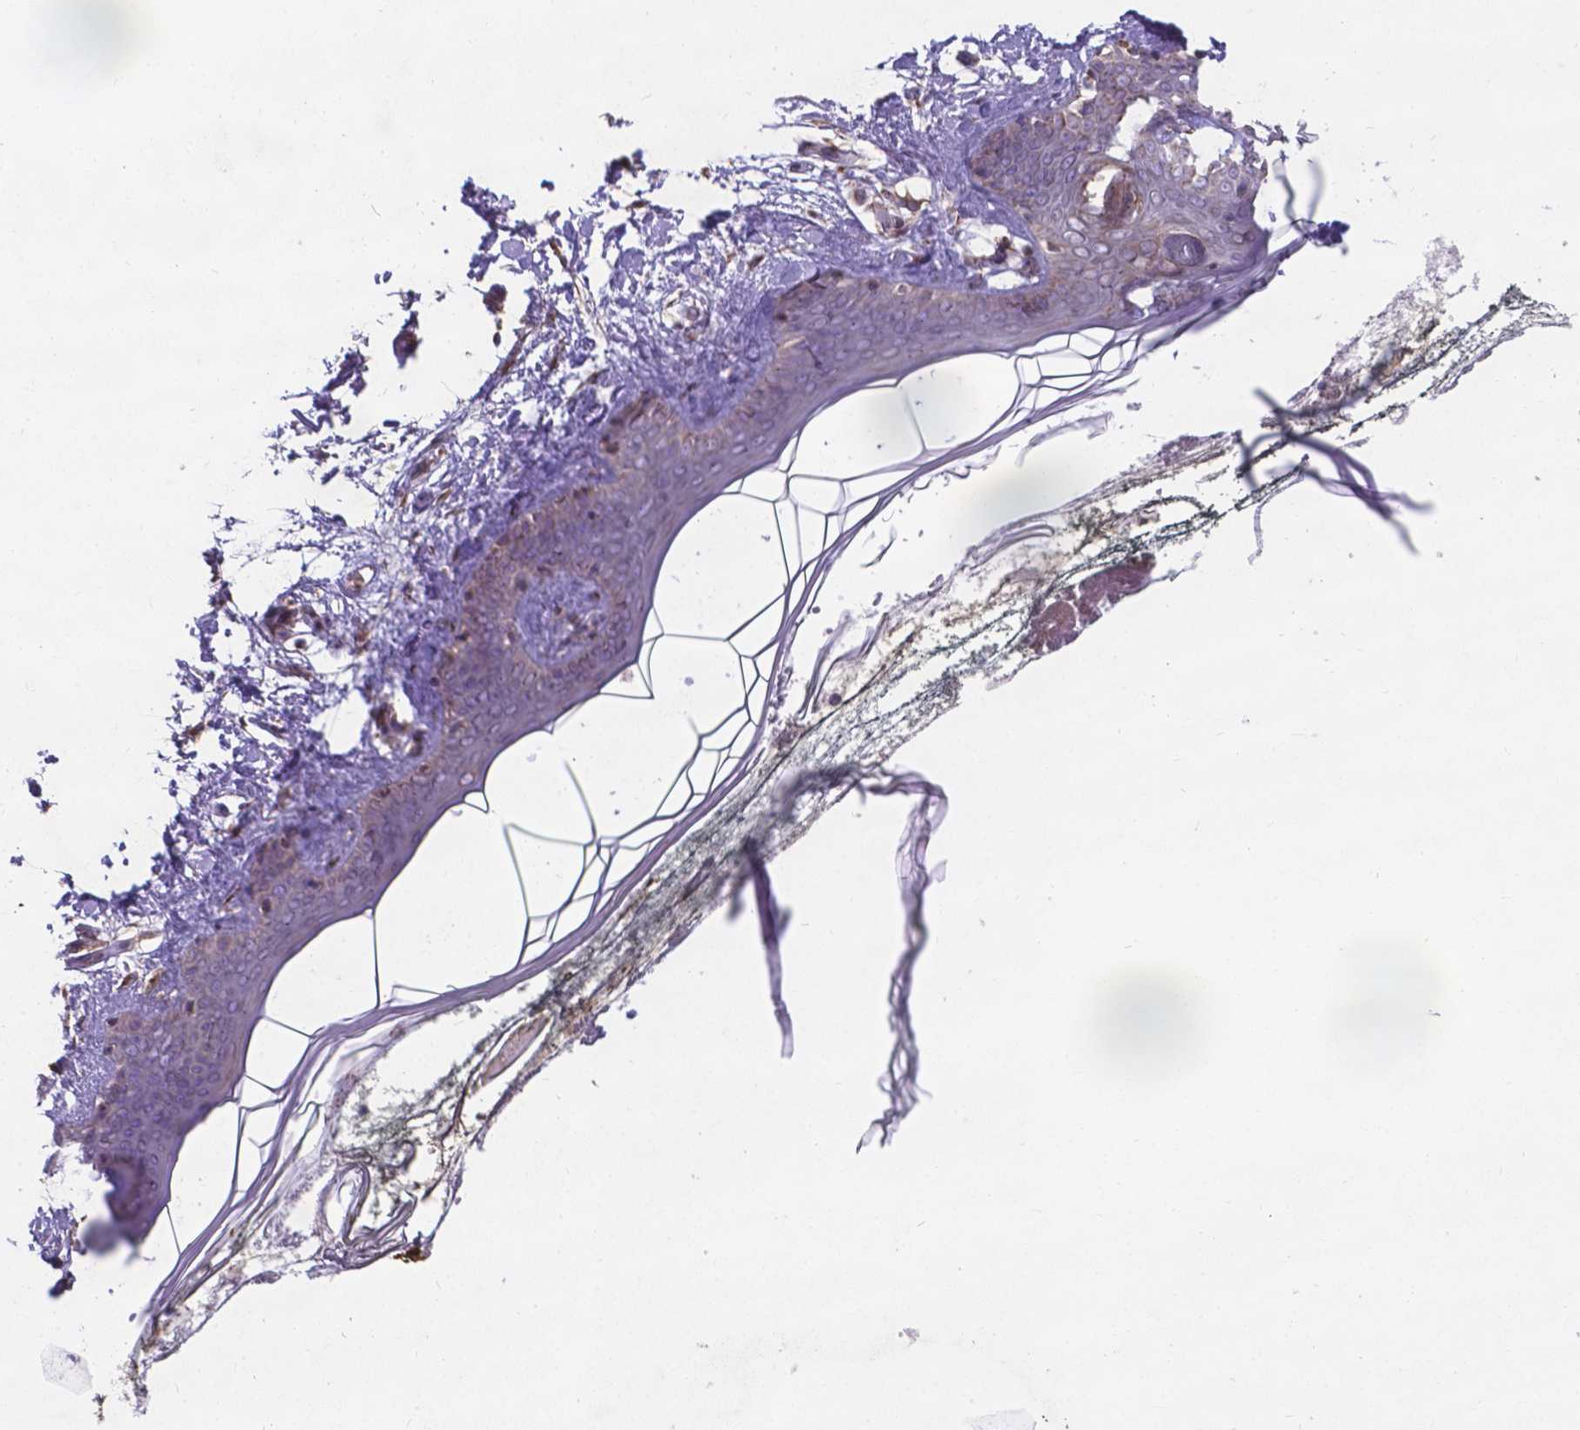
{"staining": {"intensity": "negative", "quantity": "none", "location": "none"}, "tissue": "skin", "cell_type": "Fibroblasts", "image_type": "normal", "snomed": [{"axis": "morphology", "description": "Normal tissue, NOS"}, {"axis": "topography", "description": "Skin"}], "caption": "The micrograph demonstrates no significant staining in fibroblasts of skin. (DAB immunohistochemistry (IHC), high magnification).", "gene": "FAM114A1", "patient": {"sex": "female", "age": 34}}